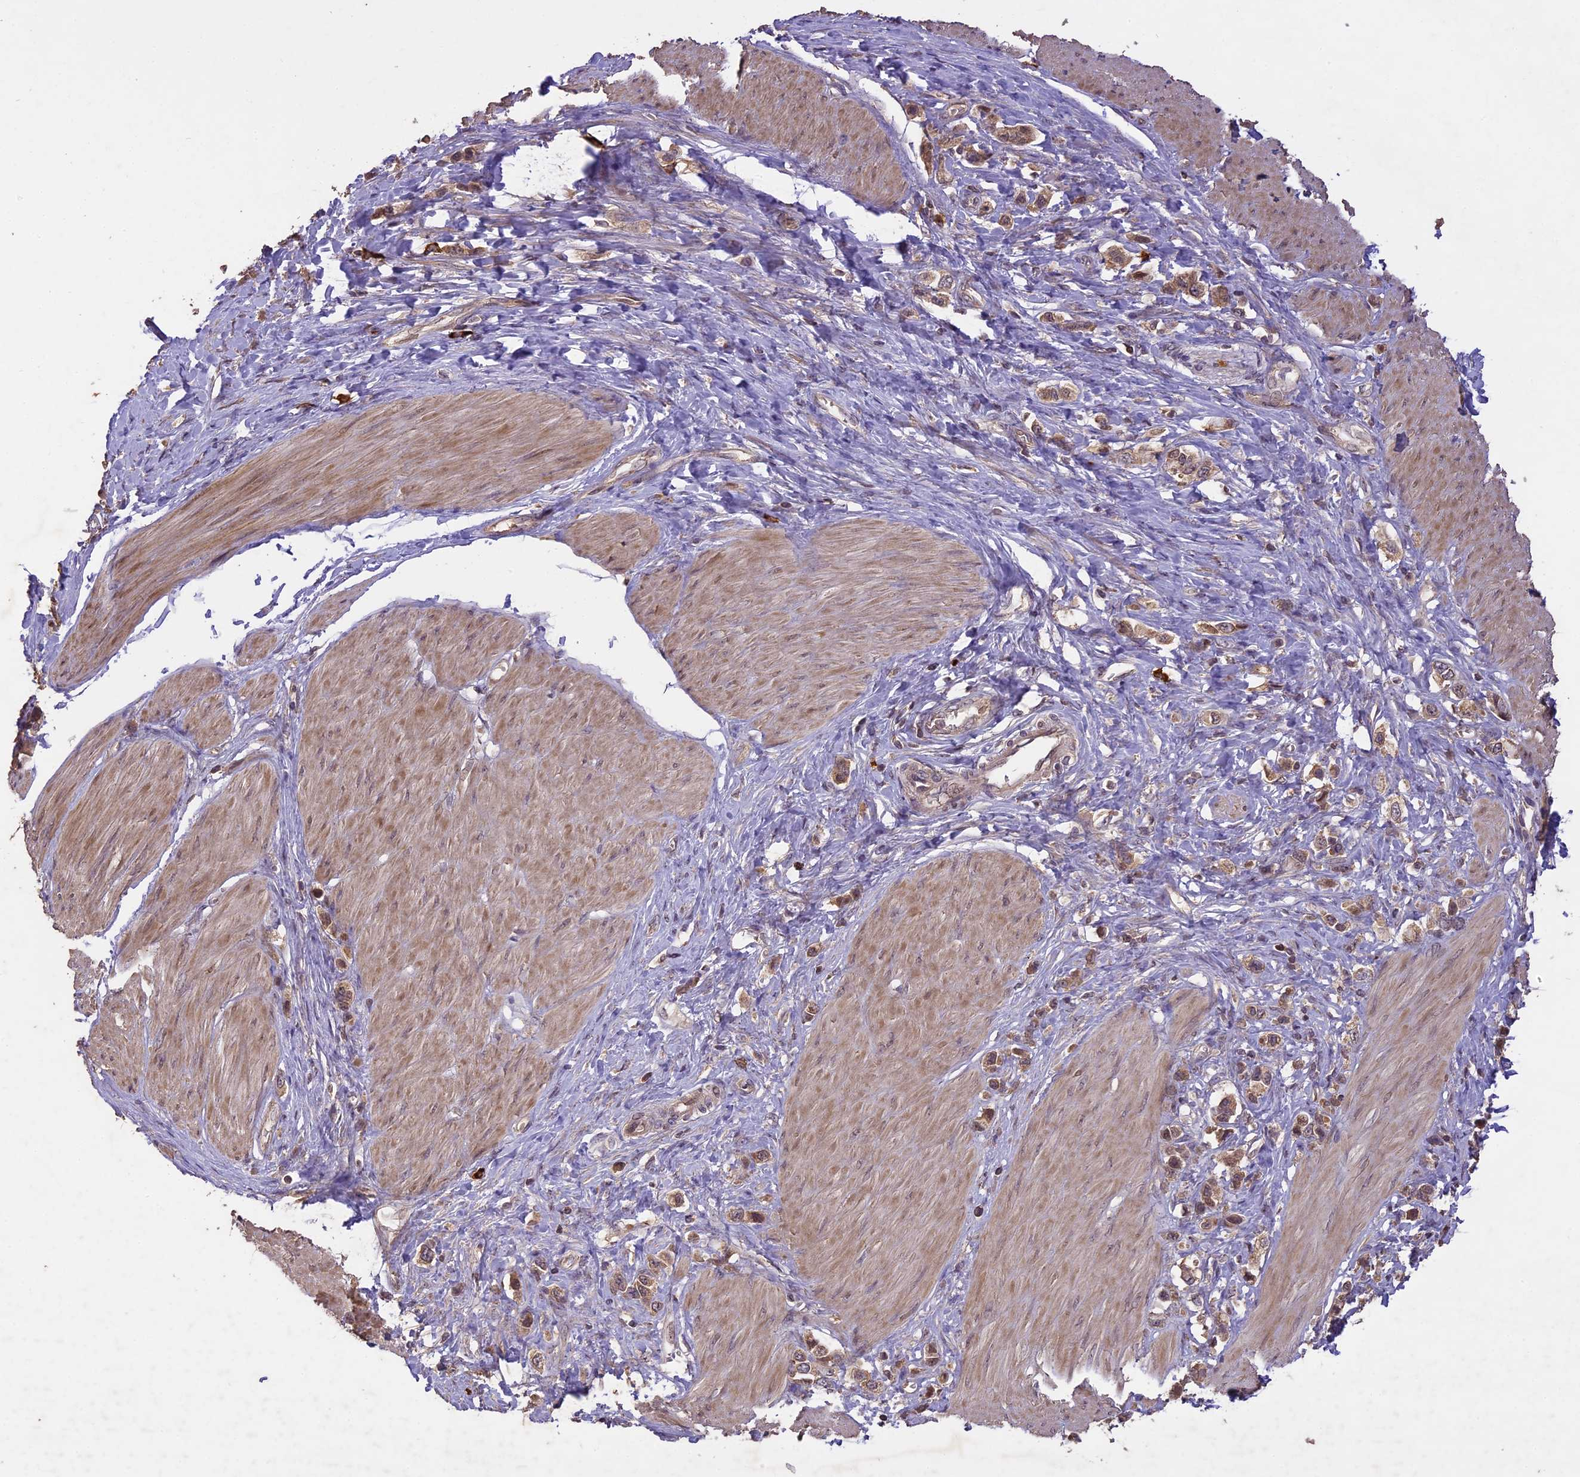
{"staining": {"intensity": "moderate", "quantity": ">75%", "location": "cytoplasmic/membranous"}, "tissue": "stomach cancer", "cell_type": "Tumor cells", "image_type": "cancer", "snomed": [{"axis": "morphology", "description": "Normal tissue, NOS"}, {"axis": "morphology", "description": "Adenocarcinoma, NOS"}, {"axis": "topography", "description": "Stomach, upper"}, {"axis": "topography", "description": "Stomach"}], "caption": "A histopathology image of adenocarcinoma (stomach) stained for a protein shows moderate cytoplasmic/membranous brown staining in tumor cells.", "gene": "TIGD7", "patient": {"sex": "female", "age": 65}}